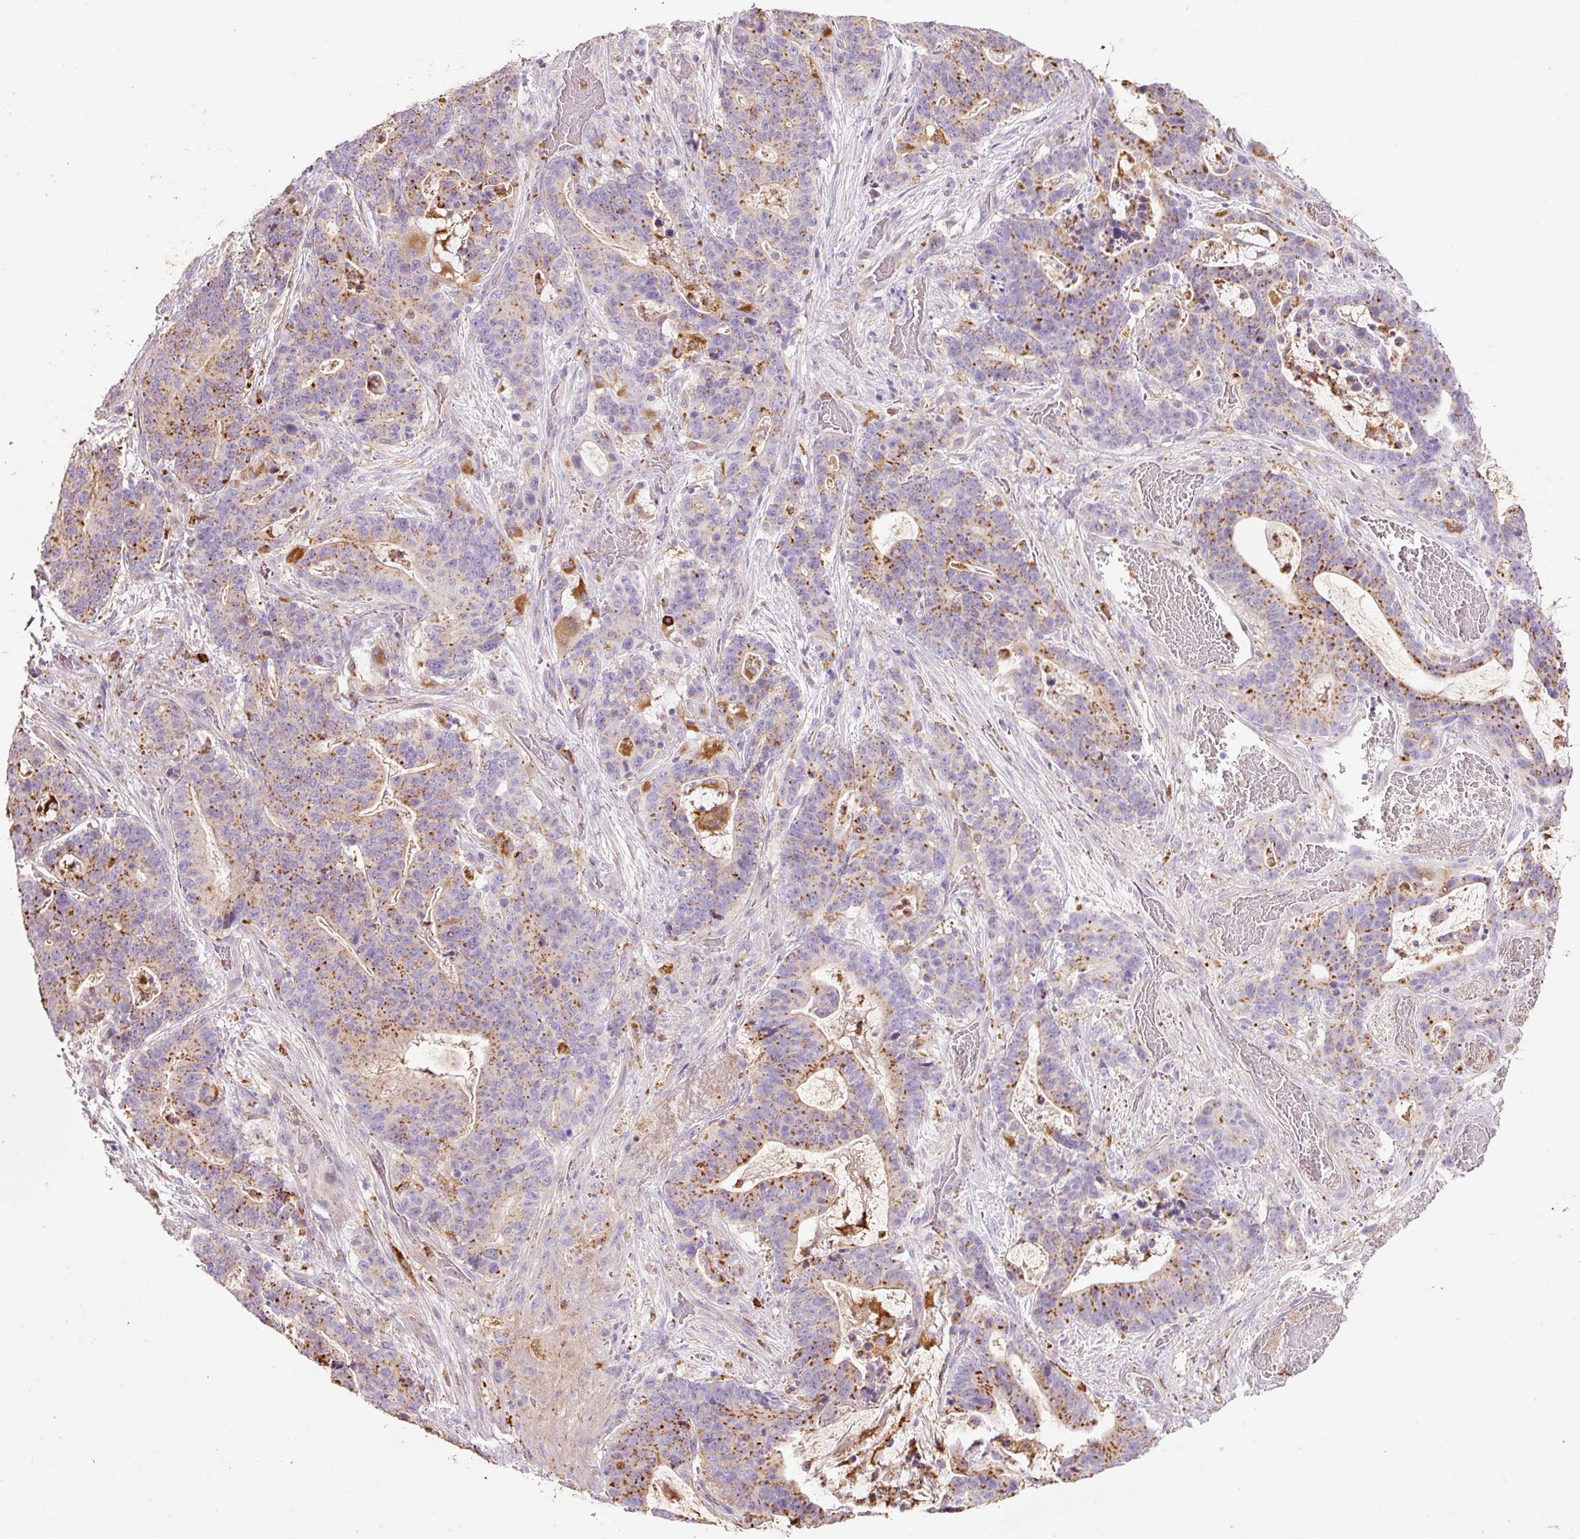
{"staining": {"intensity": "moderate", "quantity": "25%-75%", "location": "cytoplasmic/membranous"}, "tissue": "stomach cancer", "cell_type": "Tumor cells", "image_type": "cancer", "snomed": [{"axis": "morphology", "description": "Normal tissue, NOS"}, {"axis": "morphology", "description": "Adenocarcinoma, NOS"}, {"axis": "topography", "description": "Stomach"}], "caption": "This is an image of IHC staining of stomach cancer, which shows moderate staining in the cytoplasmic/membranous of tumor cells.", "gene": "TMC8", "patient": {"sex": "female", "age": 64}}